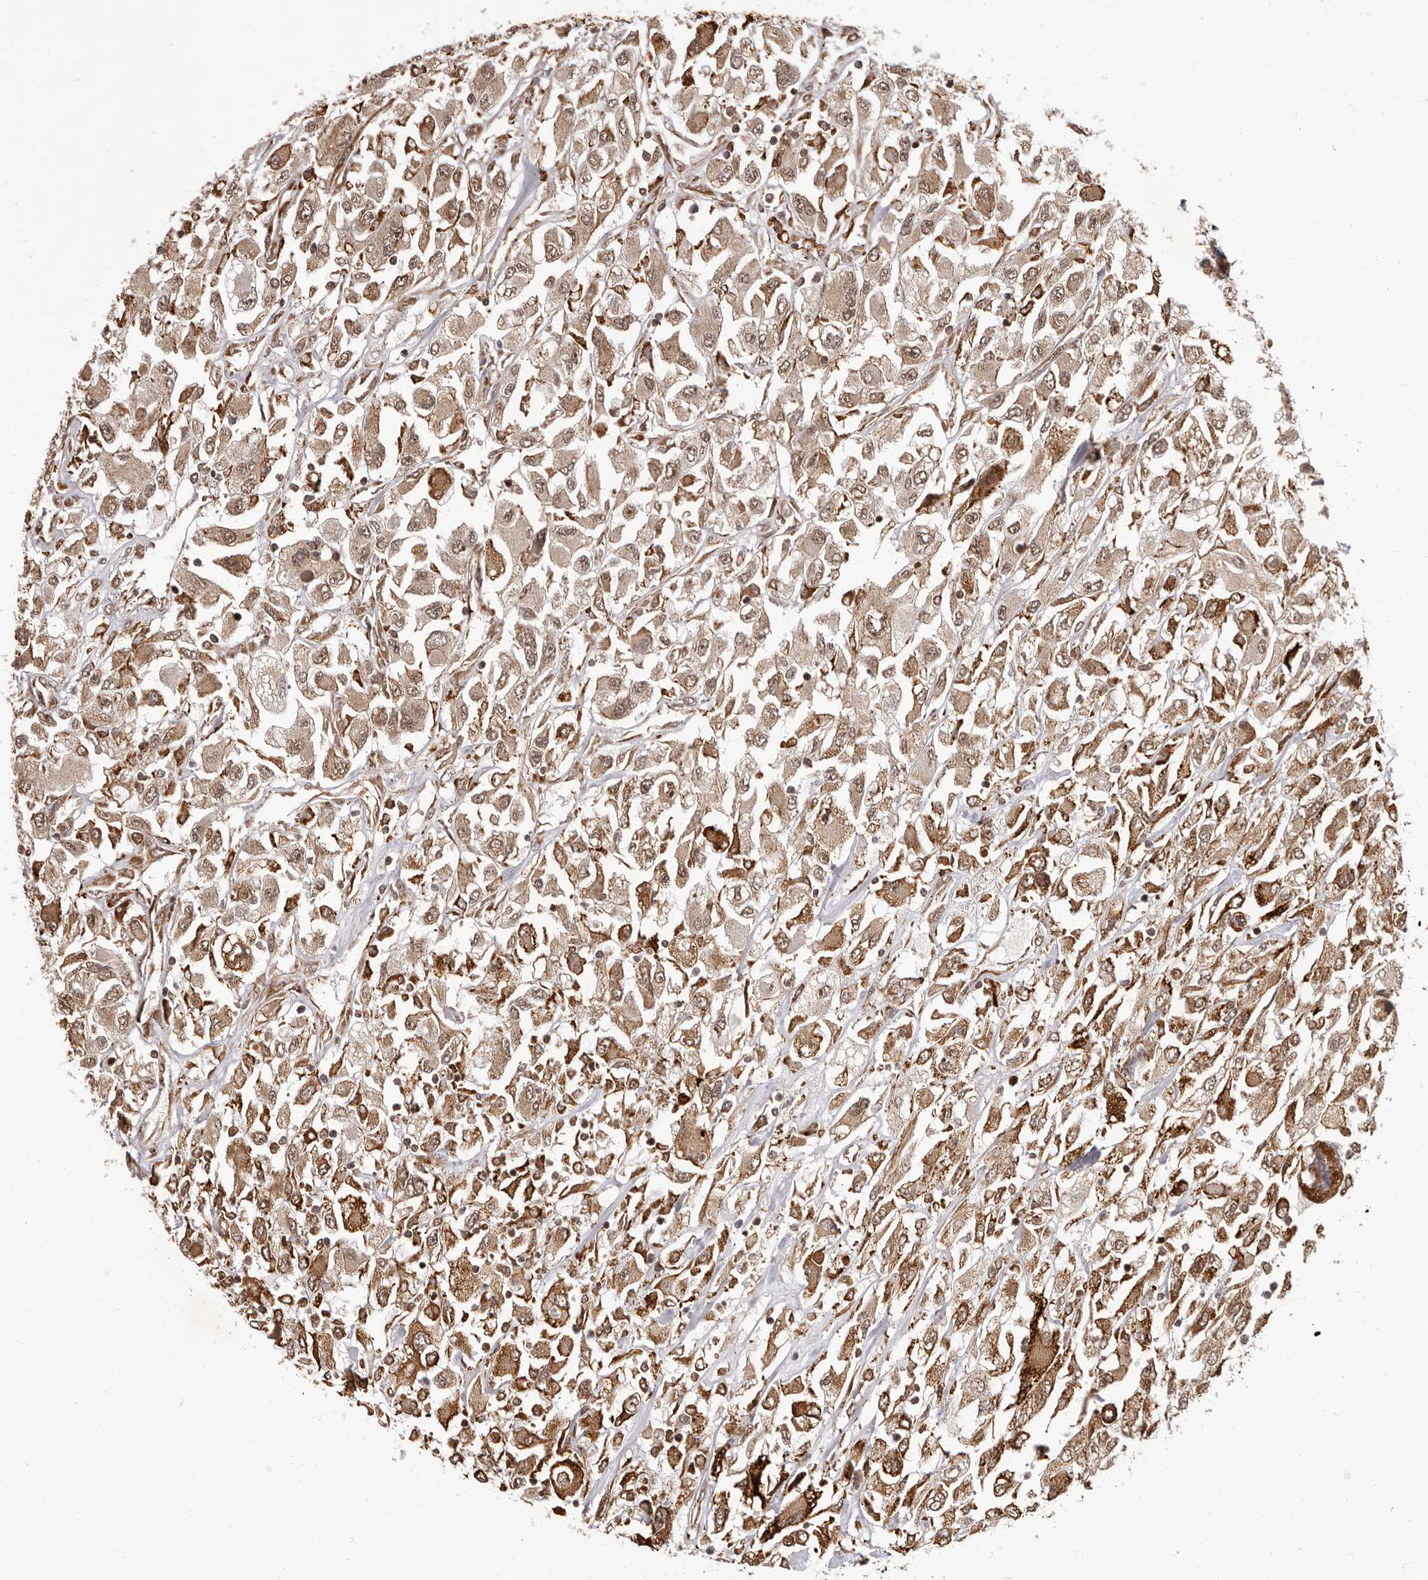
{"staining": {"intensity": "moderate", "quantity": ">75%", "location": "cytoplasmic/membranous"}, "tissue": "renal cancer", "cell_type": "Tumor cells", "image_type": "cancer", "snomed": [{"axis": "morphology", "description": "Adenocarcinoma, NOS"}, {"axis": "topography", "description": "Kidney"}], "caption": "Renal cancer stained with a protein marker displays moderate staining in tumor cells.", "gene": "IL32", "patient": {"sex": "female", "age": 52}}